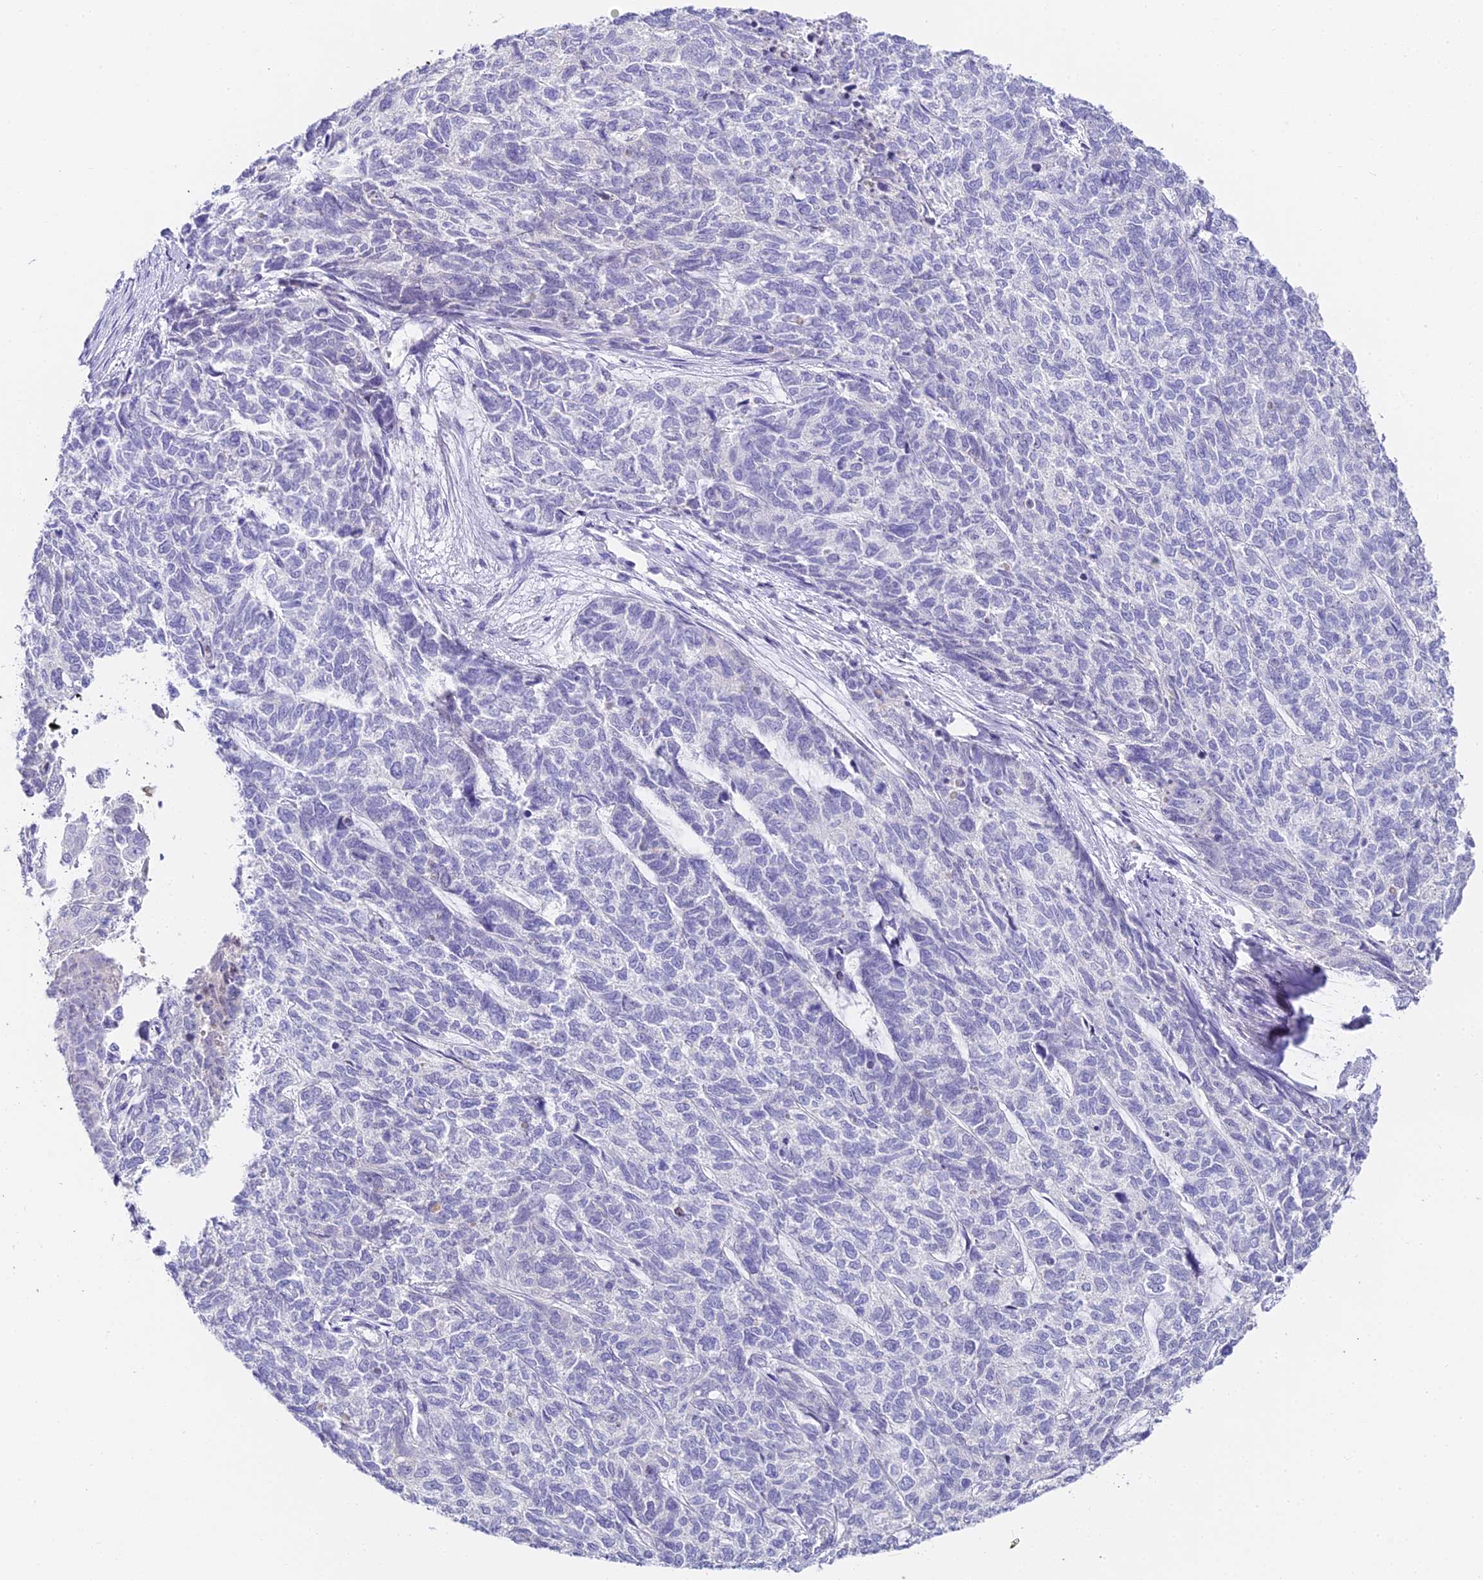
{"staining": {"intensity": "negative", "quantity": "none", "location": "none"}, "tissue": "cervical cancer", "cell_type": "Tumor cells", "image_type": "cancer", "snomed": [{"axis": "morphology", "description": "Squamous cell carcinoma, NOS"}, {"axis": "topography", "description": "Cervix"}], "caption": "Protein analysis of squamous cell carcinoma (cervical) demonstrates no significant positivity in tumor cells.", "gene": "ABHD14A-ACY1", "patient": {"sex": "female", "age": 63}}